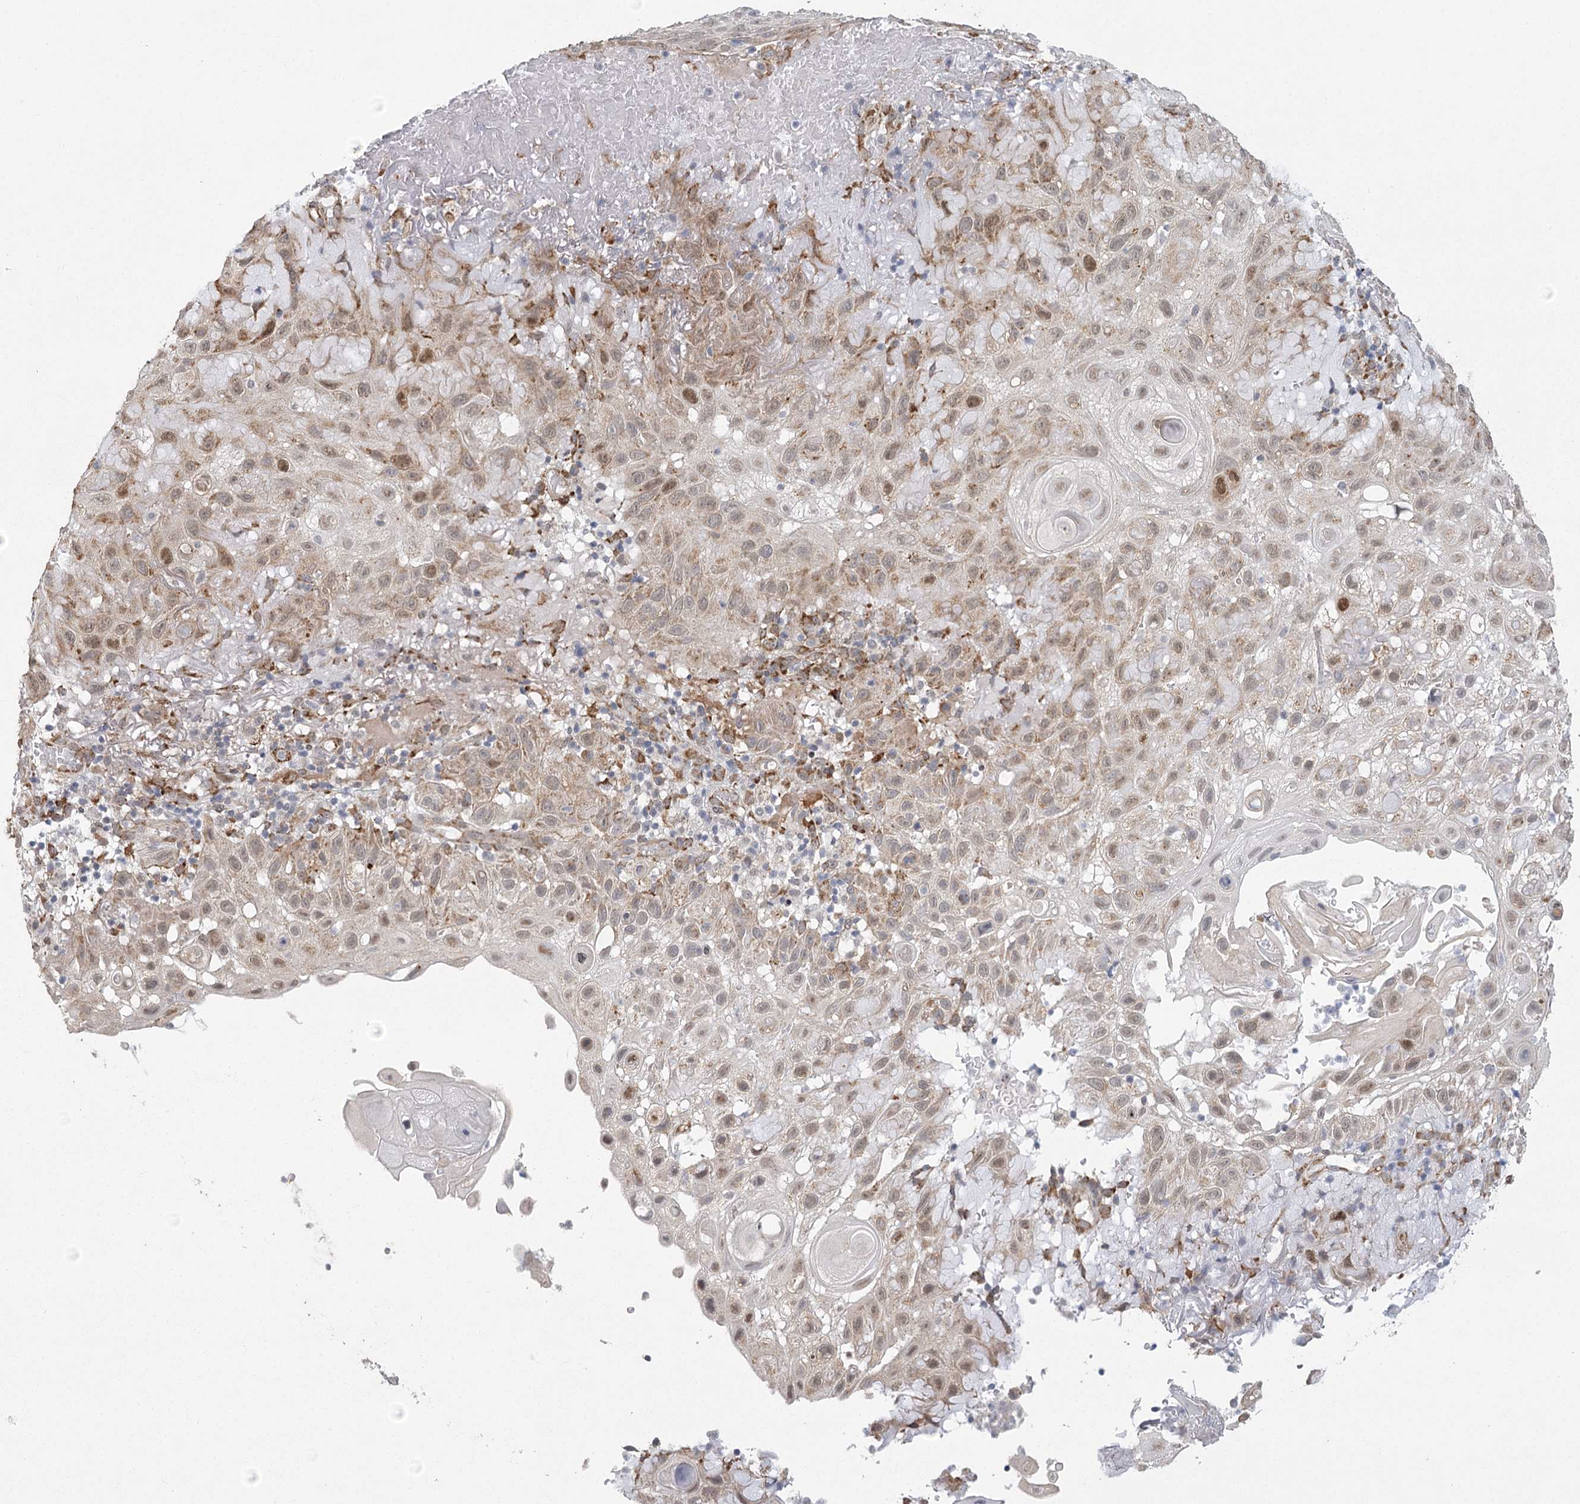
{"staining": {"intensity": "weak", "quantity": "25%-75%", "location": "cytoplasmic/membranous,nuclear"}, "tissue": "skin cancer", "cell_type": "Tumor cells", "image_type": "cancer", "snomed": [{"axis": "morphology", "description": "Normal tissue, NOS"}, {"axis": "morphology", "description": "Squamous cell carcinoma, NOS"}, {"axis": "topography", "description": "Skin"}], "caption": "Weak cytoplasmic/membranous and nuclear expression for a protein is present in approximately 25%-75% of tumor cells of squamous cell carcinoma (skin) using immunohistochemistry.", "gene": "MED28", "patient": {"sex": "female", "age": 96}}